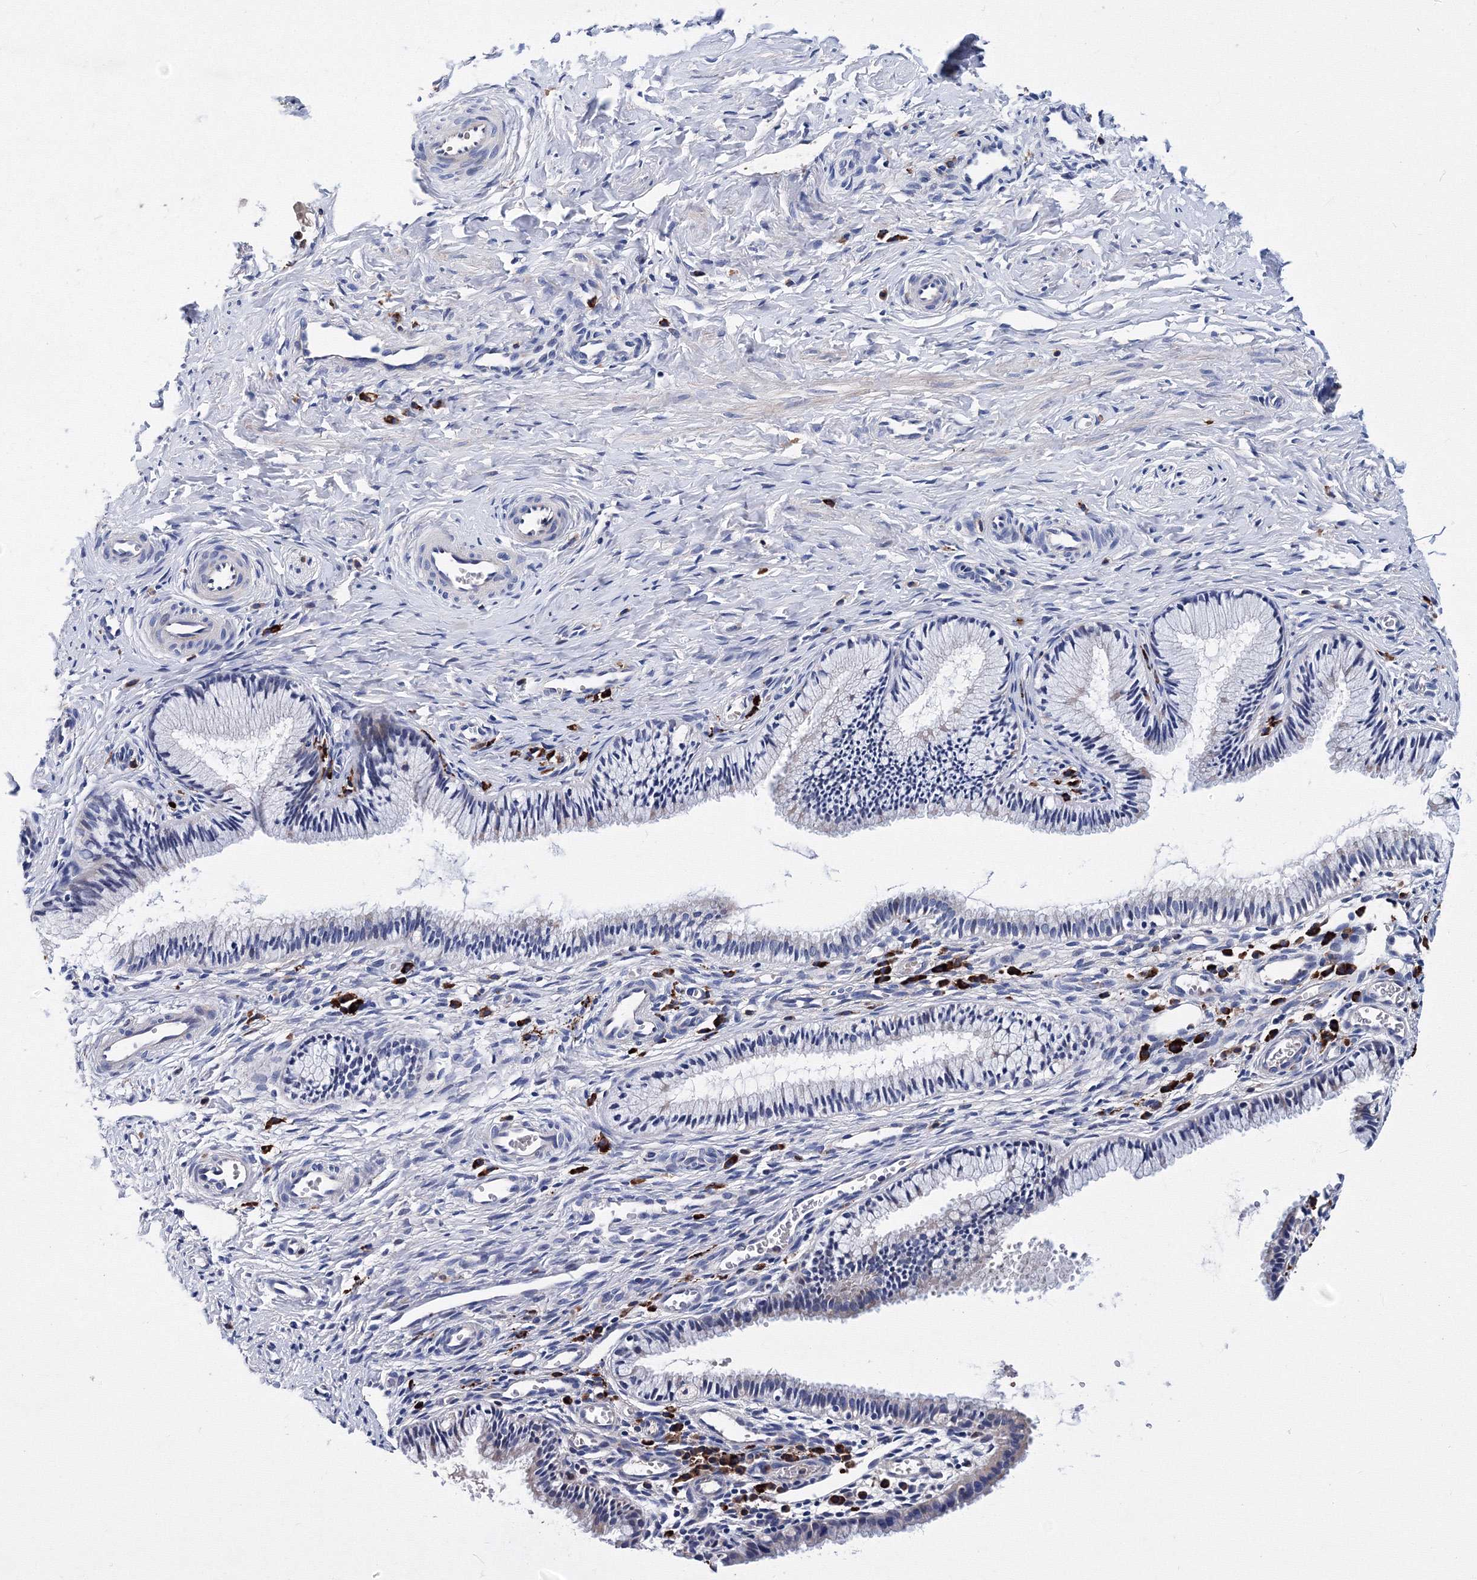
{"staining": {"intensity": "negative", "quantity": "none", "location": "none"}, "tissue": "cervix", "cell_type": "Glandular cells", "image_type": "normal", "snomed": [{"axis": "morphology", "description": "Normal tissue, NOS"}, {"axis": "topography", "description": "Cervix"}], "caption": "The IHC micrograph has no significant staining in glandular cells of cervix.", "gene": "TRPM2", "patient": {"sex": "female", "age": 27}}